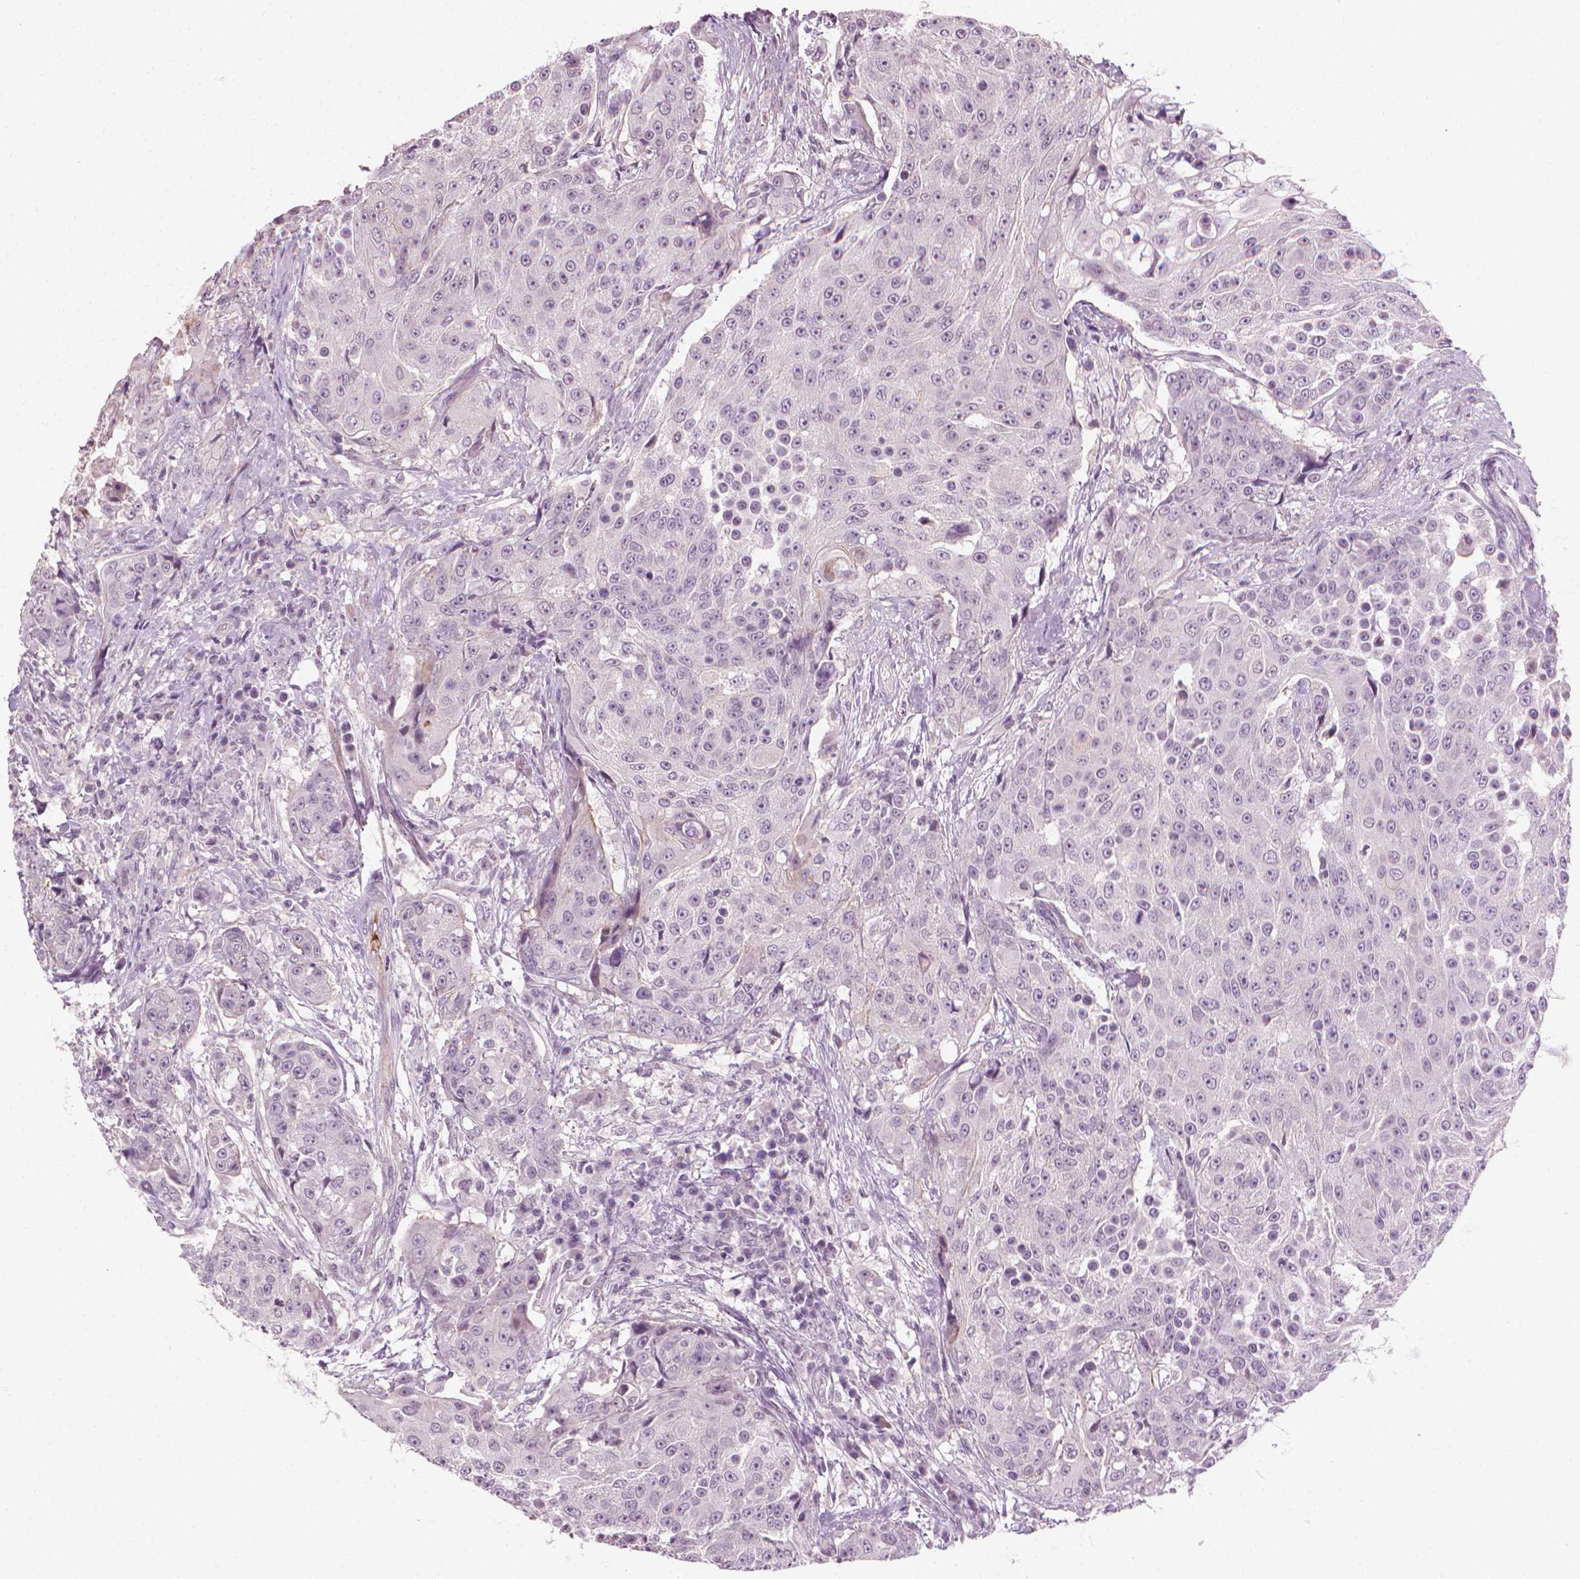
{"staining": {"intensity": "negative", "quantity": "none", "location": "none"}, "tissue": "urothelial cancer", "cell_type": "Tumor cells", "image_type": "cancer", "snomed": [{"axis": "morphology", "description": "Urothelial carcinoma, High grade"}, {"axis": "topography", "description": "Urinary bladder"}], "caption": "Tumor cells are negative for protein expression in human high-grade urothelial carcinoma. (Stains: DAB immunohistochemistry (IHC) with hematoxylin counter stain, Microscopy: brightfield microscopy at high magnification).", "gene": "SAXO2", "patient": {"sex": "female", "age": 63}}